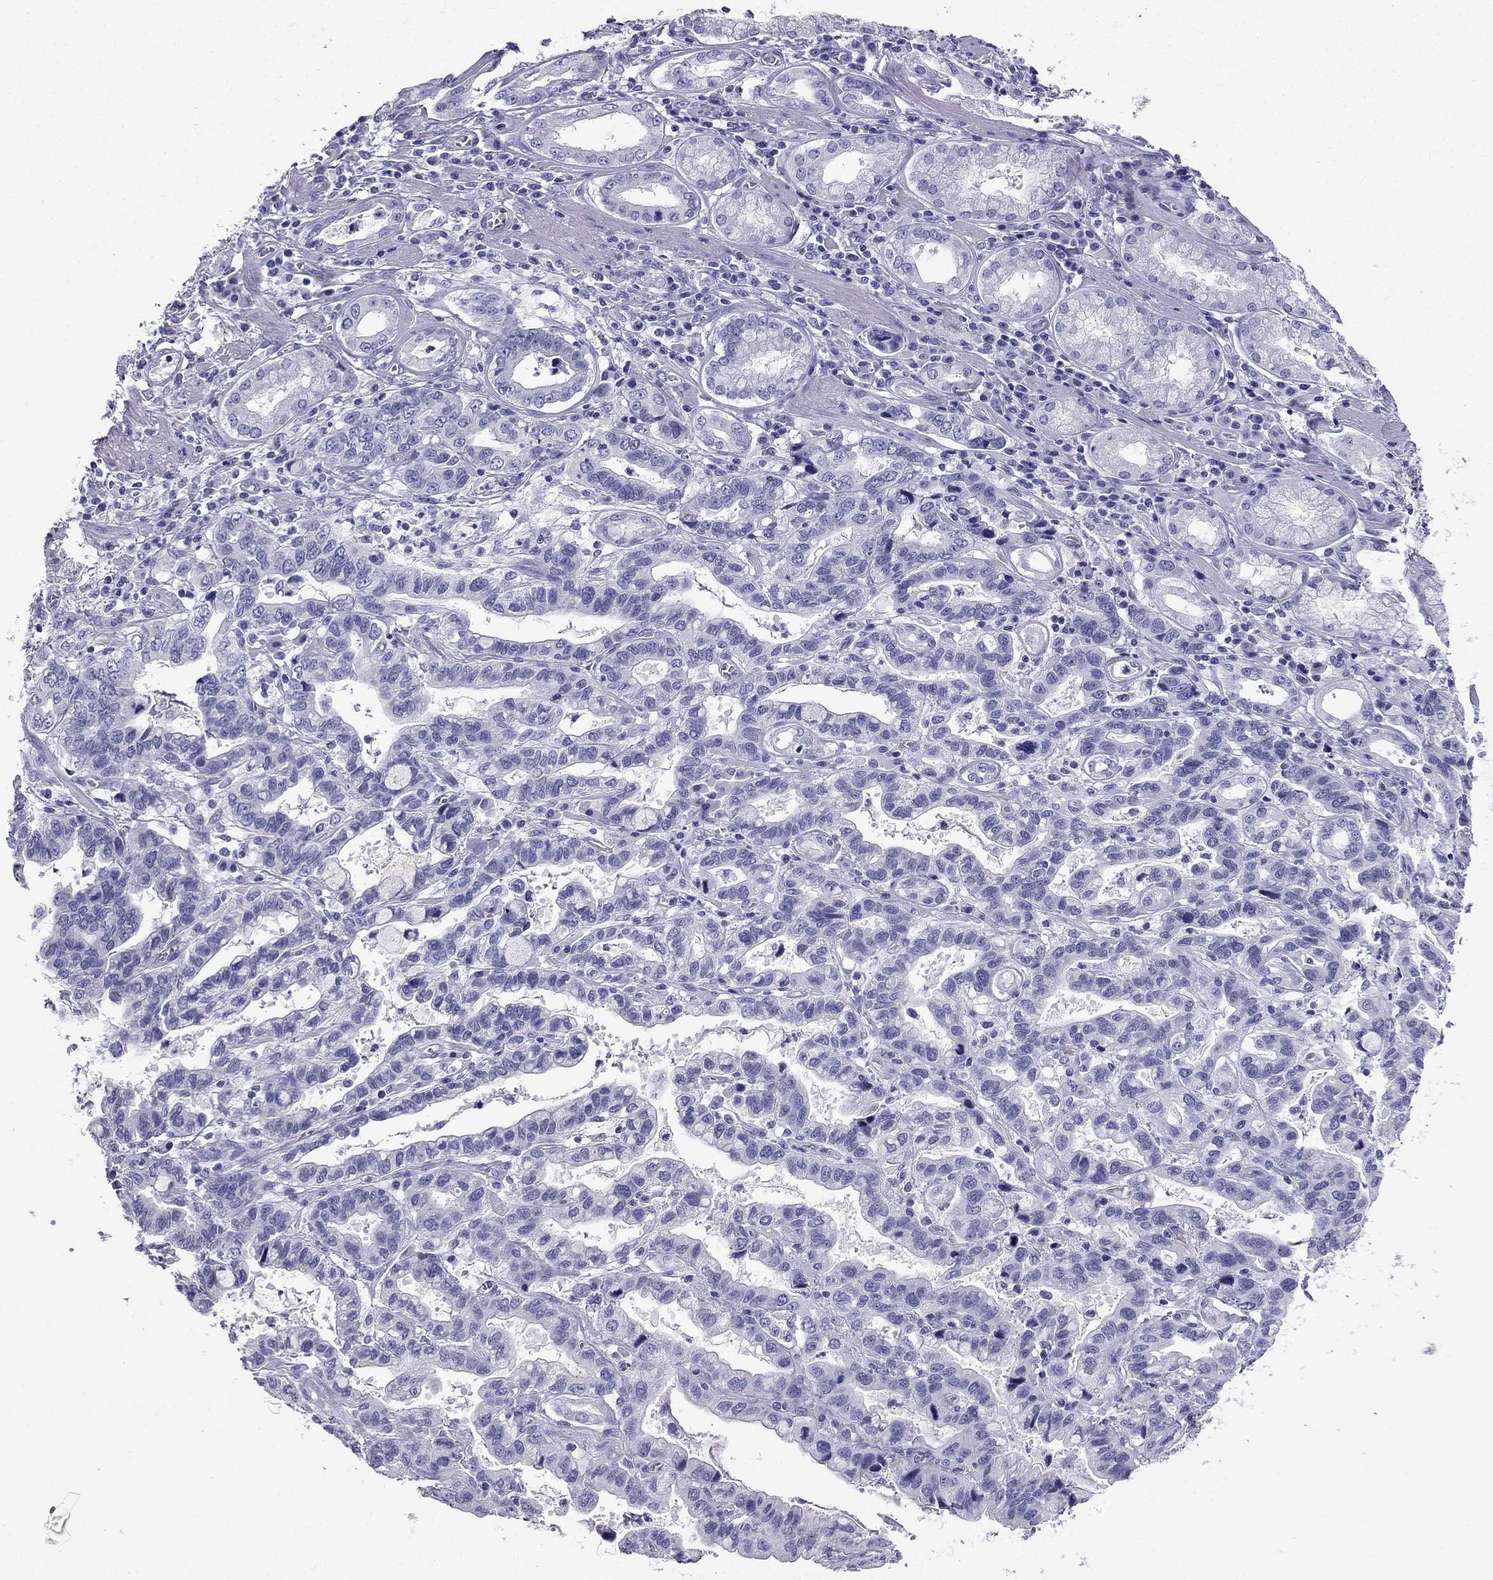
{"staining": {"intensity": "negative", "quantity": "none", "location": "none"}, "tissue": "stomach cancer", "cell_type": "Tumor cells", "image_type": "cancer", "snomed": [{"axis": "morphology", "description": "Adenocarcinoma, NOS"}, {"axis": "topography", "description": "Stomach, lower"}], "caption": "Stomach adenocarcinoma was stained to show a protein in brown. There is no significant expression in tumor cells.", "gene": "NPTX1", "patient": {"sex": "female", "age": 76}}